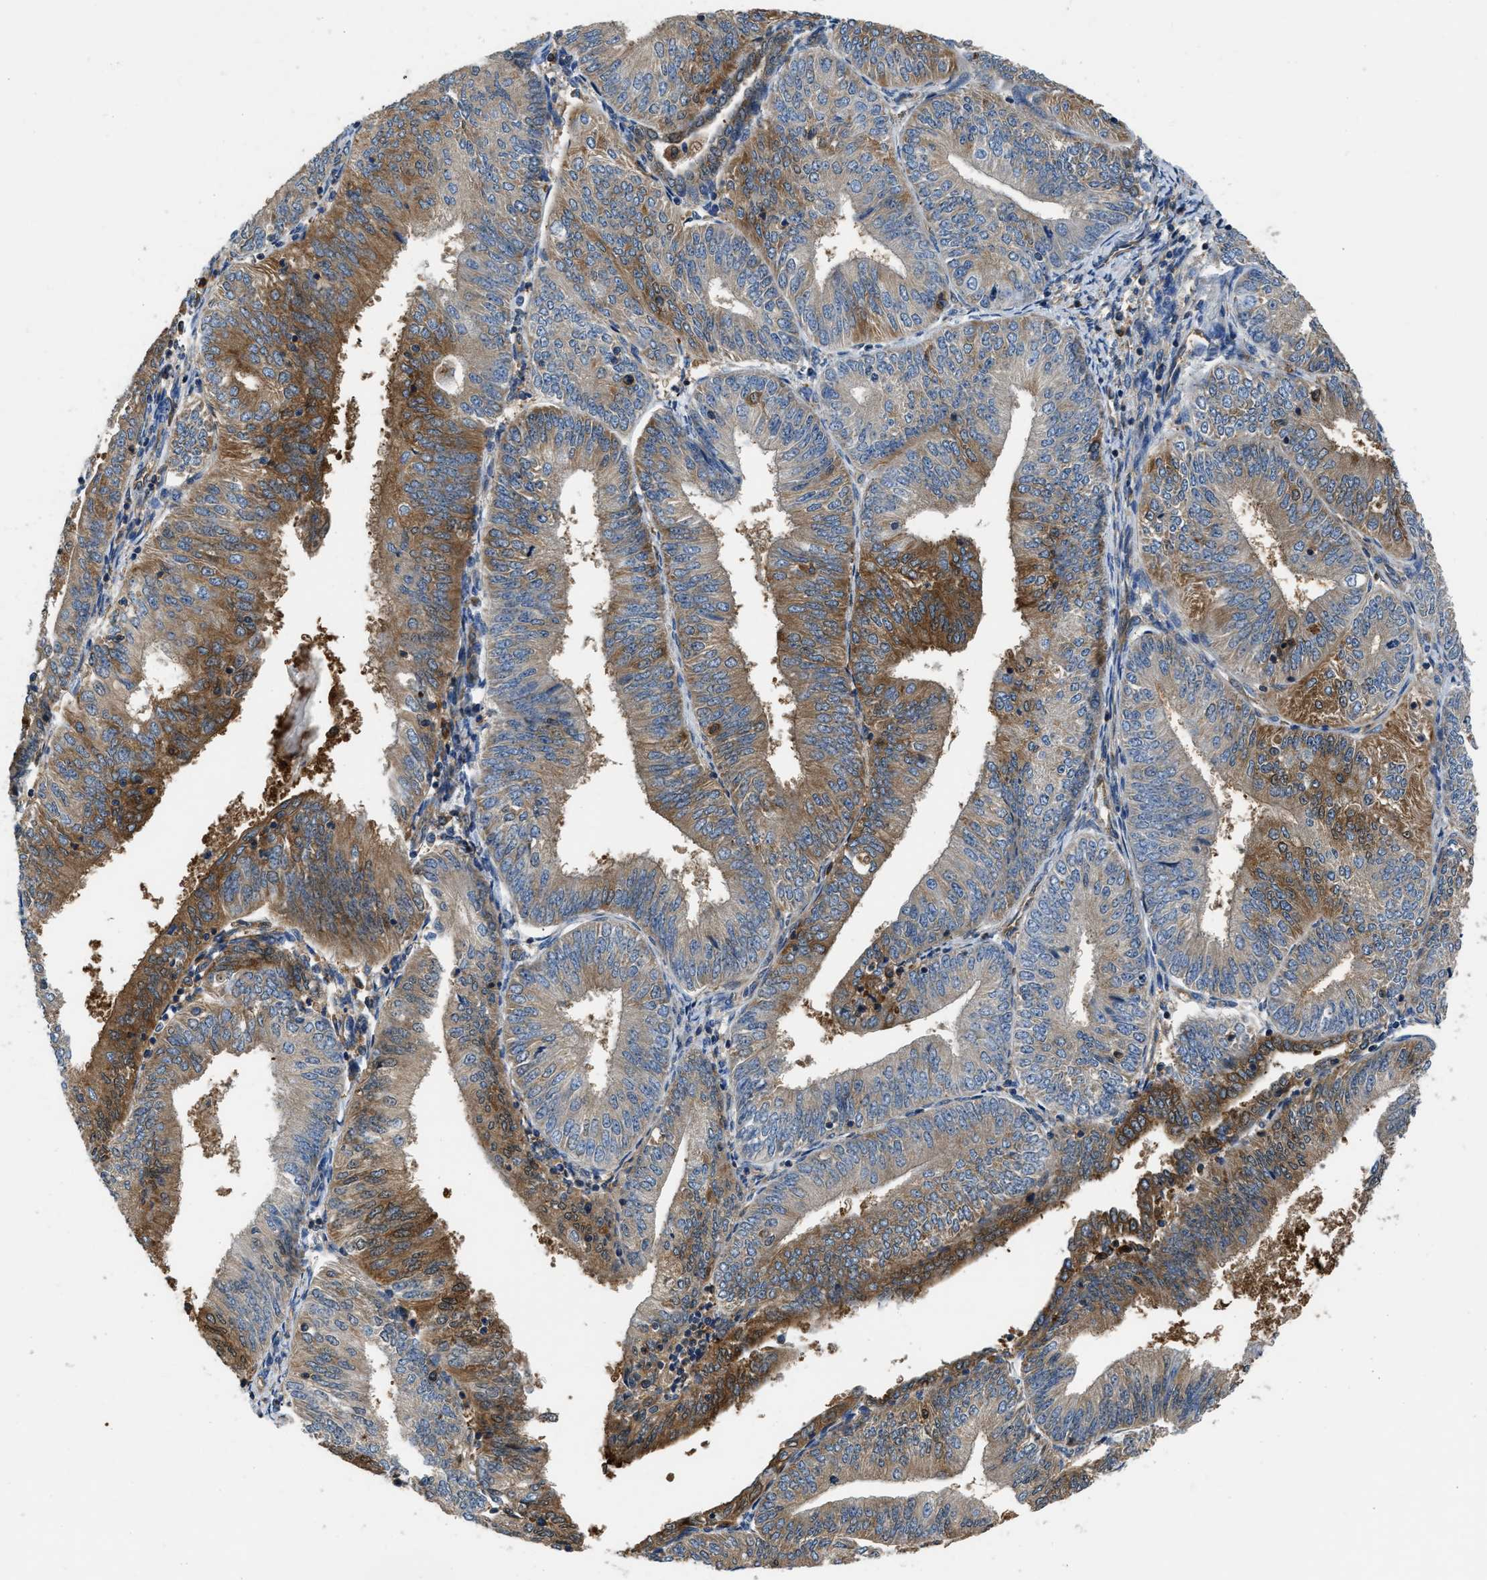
{"staining": {"intensity": "moderate", "quantity": "25%-75%", "location": "cytoplasmic/membranous"}, "tissue": "endometrial cancer", "cell_type": "Tumor cells", "image_type": "cancer", "snomed": [{"axis": "morphology", "description": "Adenocarcinoma, NOS"}, {"axis": "topography", "description": "Endometrium"}], "caption": "DAB (3,3'-diaminobenzidine) immunohistochemical staining of human adenocarcinoma (endometrial) demonstrates moderate cytoplasmic/membranous protein positivity in approximately 25%-75% of tumor cells. The staining was performed using DAB, with brown indicating positive protein expression. Nuclei are stained blue with hematoxylin.", "gene": "PKM", "patient": {"sex": "female", "age": 58}}